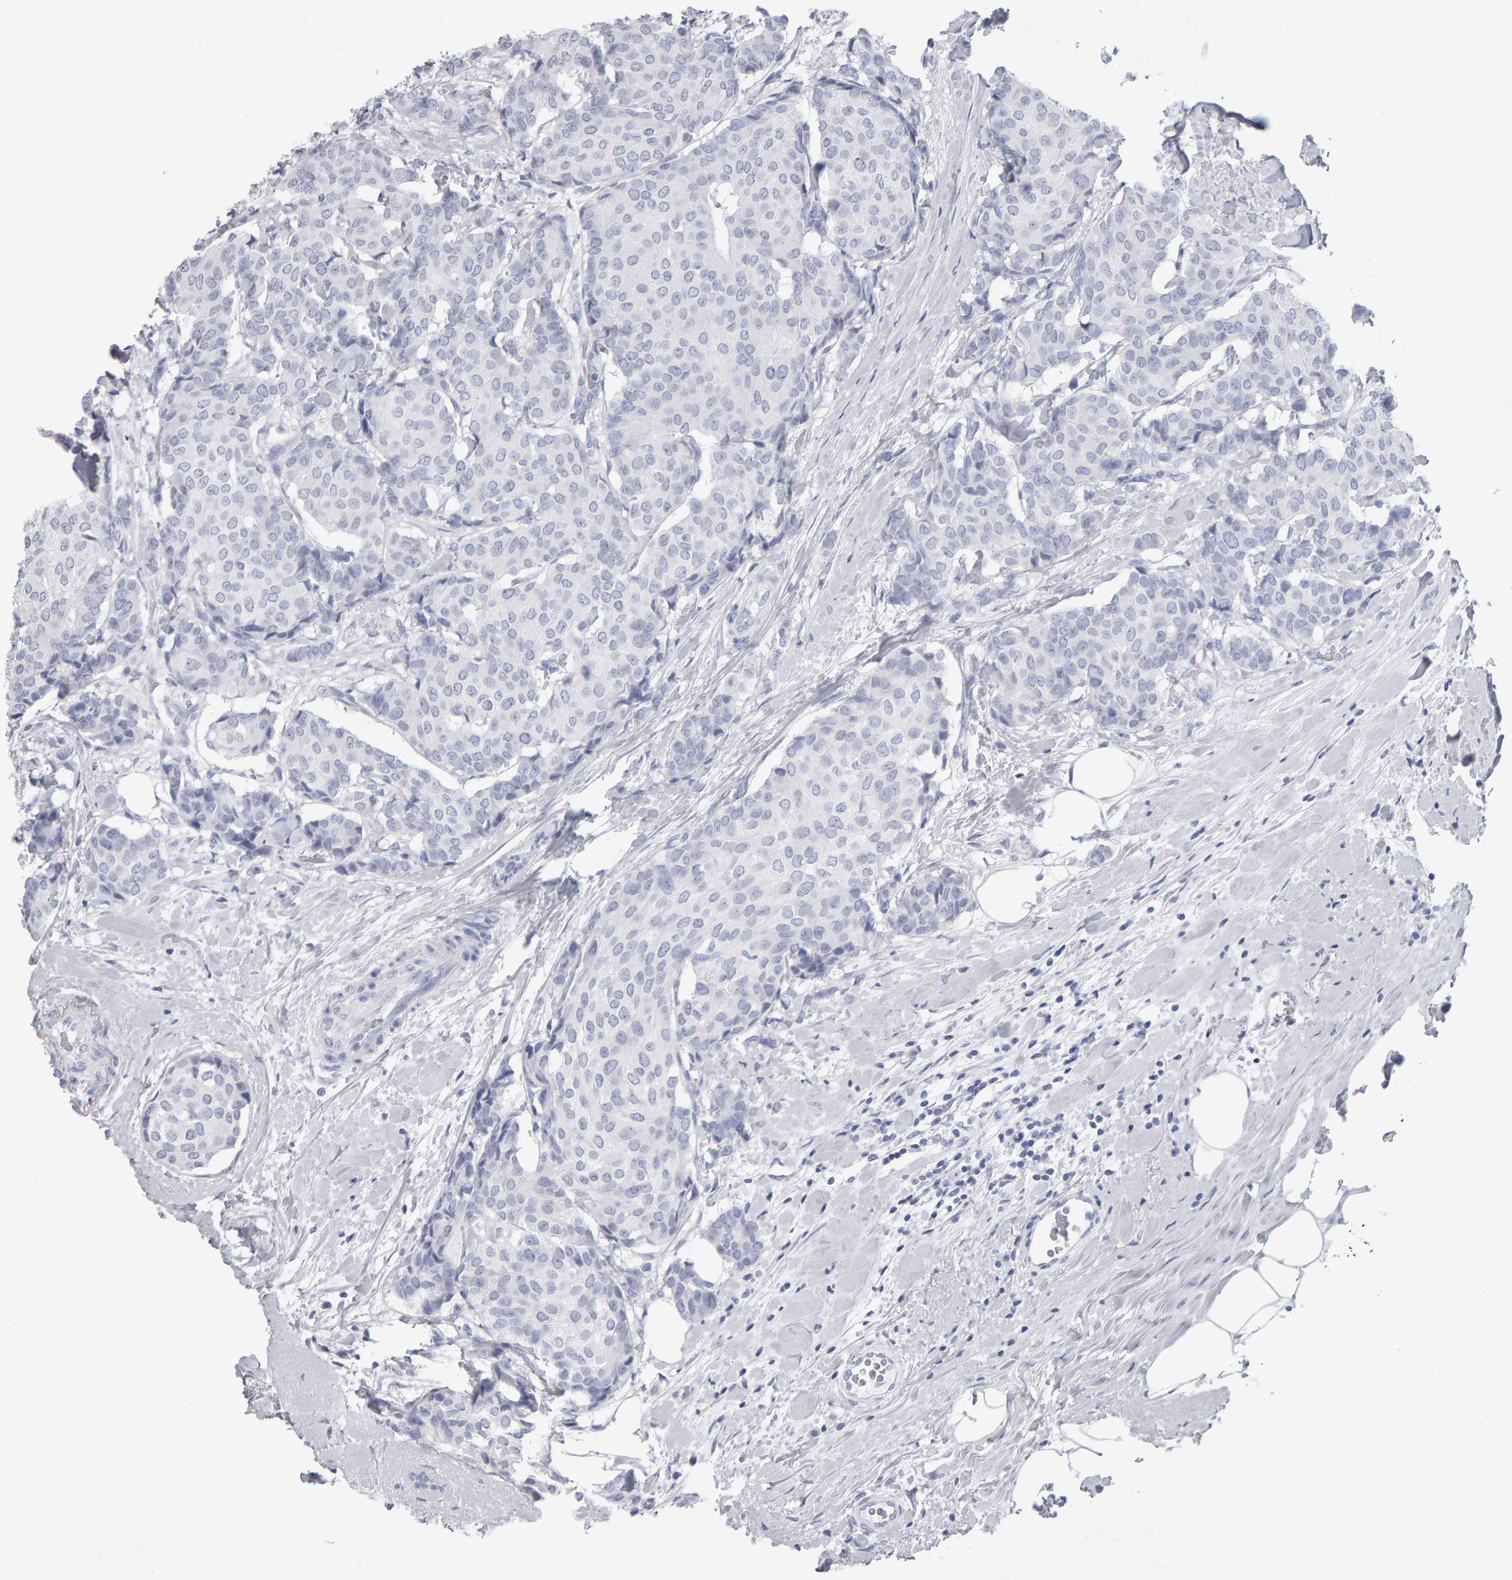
{"staining": {"intensity": "negative", "quantity": "none", "location": "none"}, "tissue": "breast cancer", "cell_type": "Tumor cells", "image_type": "cancer", "snomed": [{"axis": "morphology", "description": "Duct carcinoma"}, {"axis": "topography", "description": "Breast"}], "caption": "Breast cancer (infiltrating ductal carcinoma) was stained to show a protein in brown. There is no significant expression in tumor cells.", "gene": "NCDN", "patient": {"sex": "female", "age": 75}}